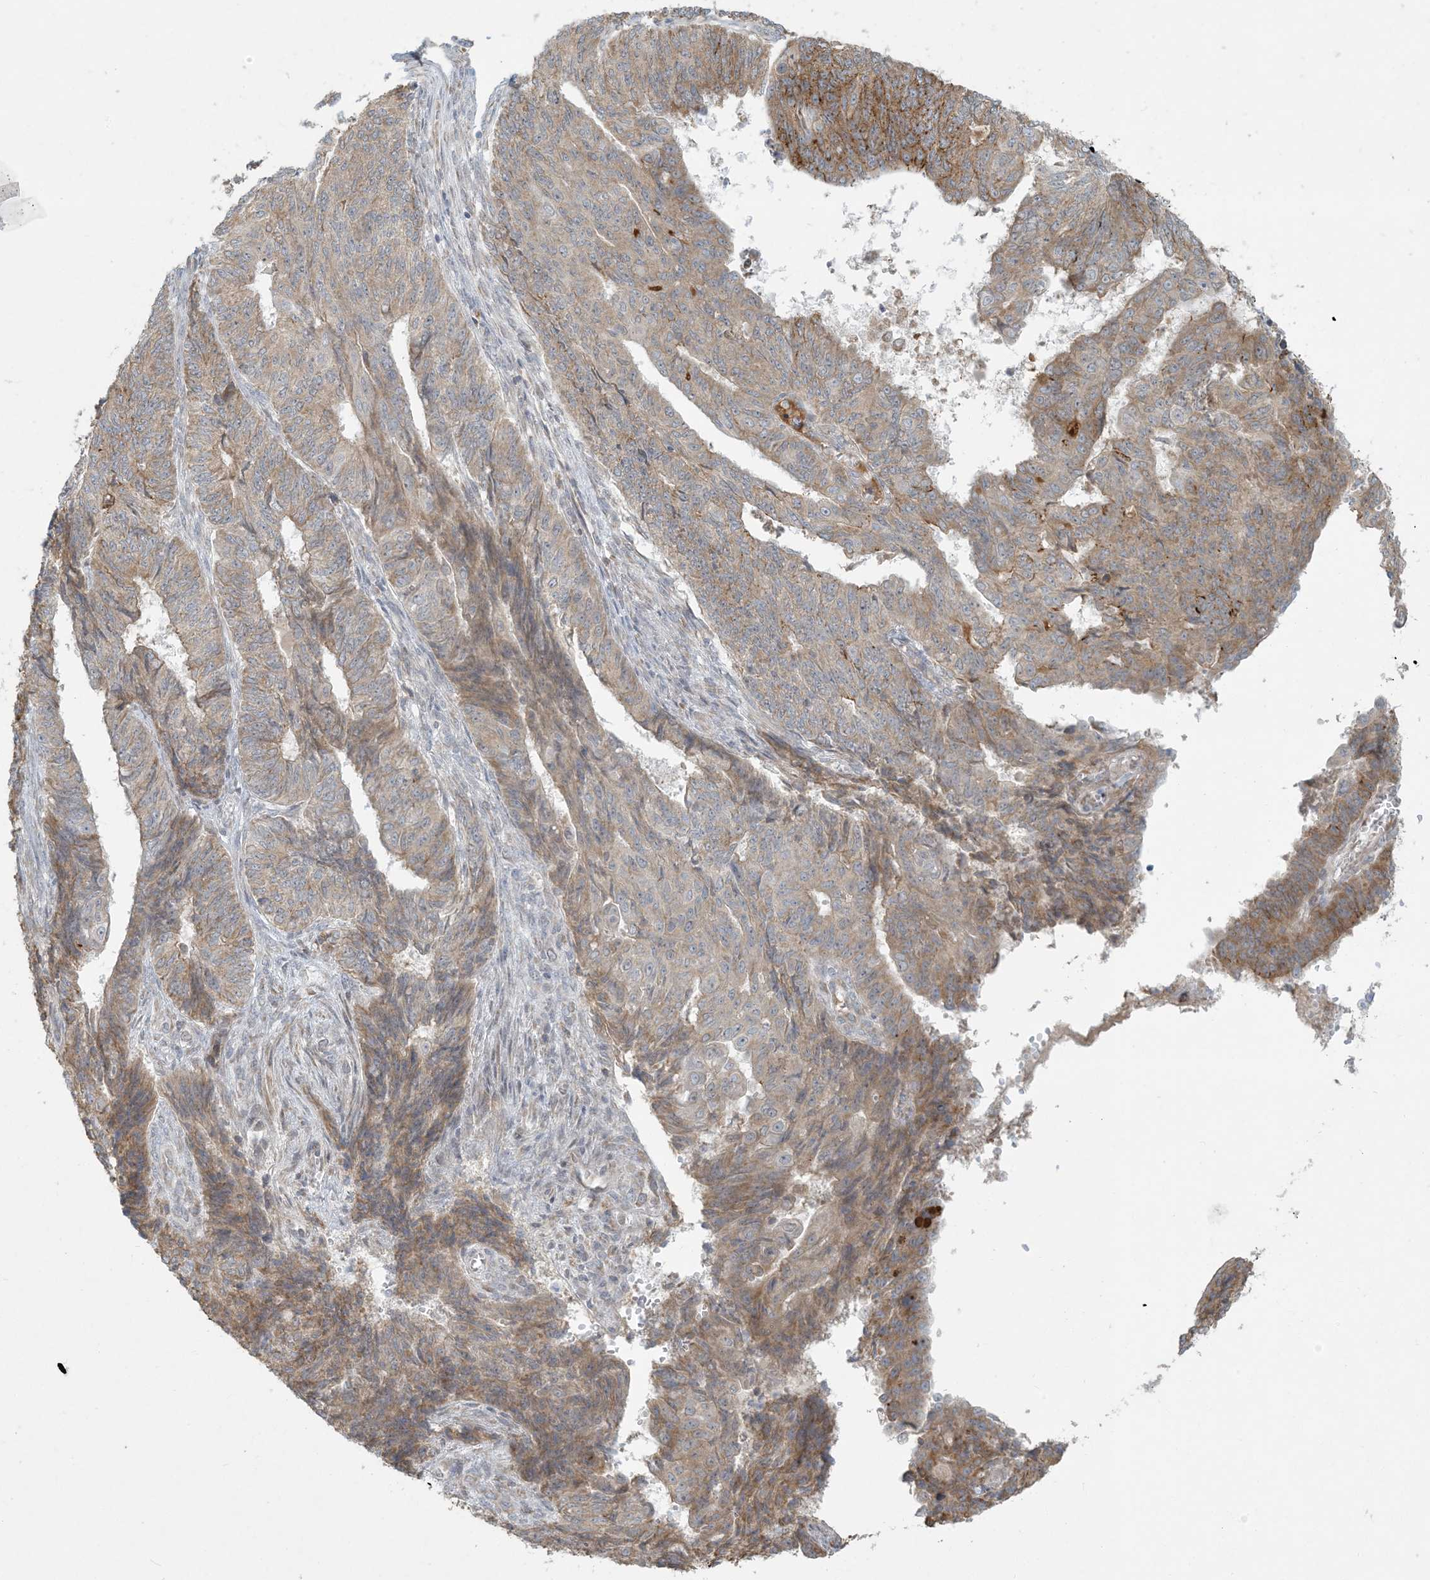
{"staining": {"intensity": "weak", "quantity": ">75%", "location": "cytoplasmic/membranous"}, "tissue": "endometrial cancer", "cell_type": "Tumor cells", "image_type": "cancer", "snomed": [{"axis": "morphology", "description": "Adenocarcinoma, NOS"}, {"axis": "topography", "description": "Endometrium"}], "caption": "The micrograph exhibits immunohistochemical staining of endometrial cancer (adenocarcinoma). There is weak cytoplasmic/membranous expression is seen in approximately >75% of tumor cells.", "gene": "HACL1", "patient": {"sex": "female", "age": 32}}